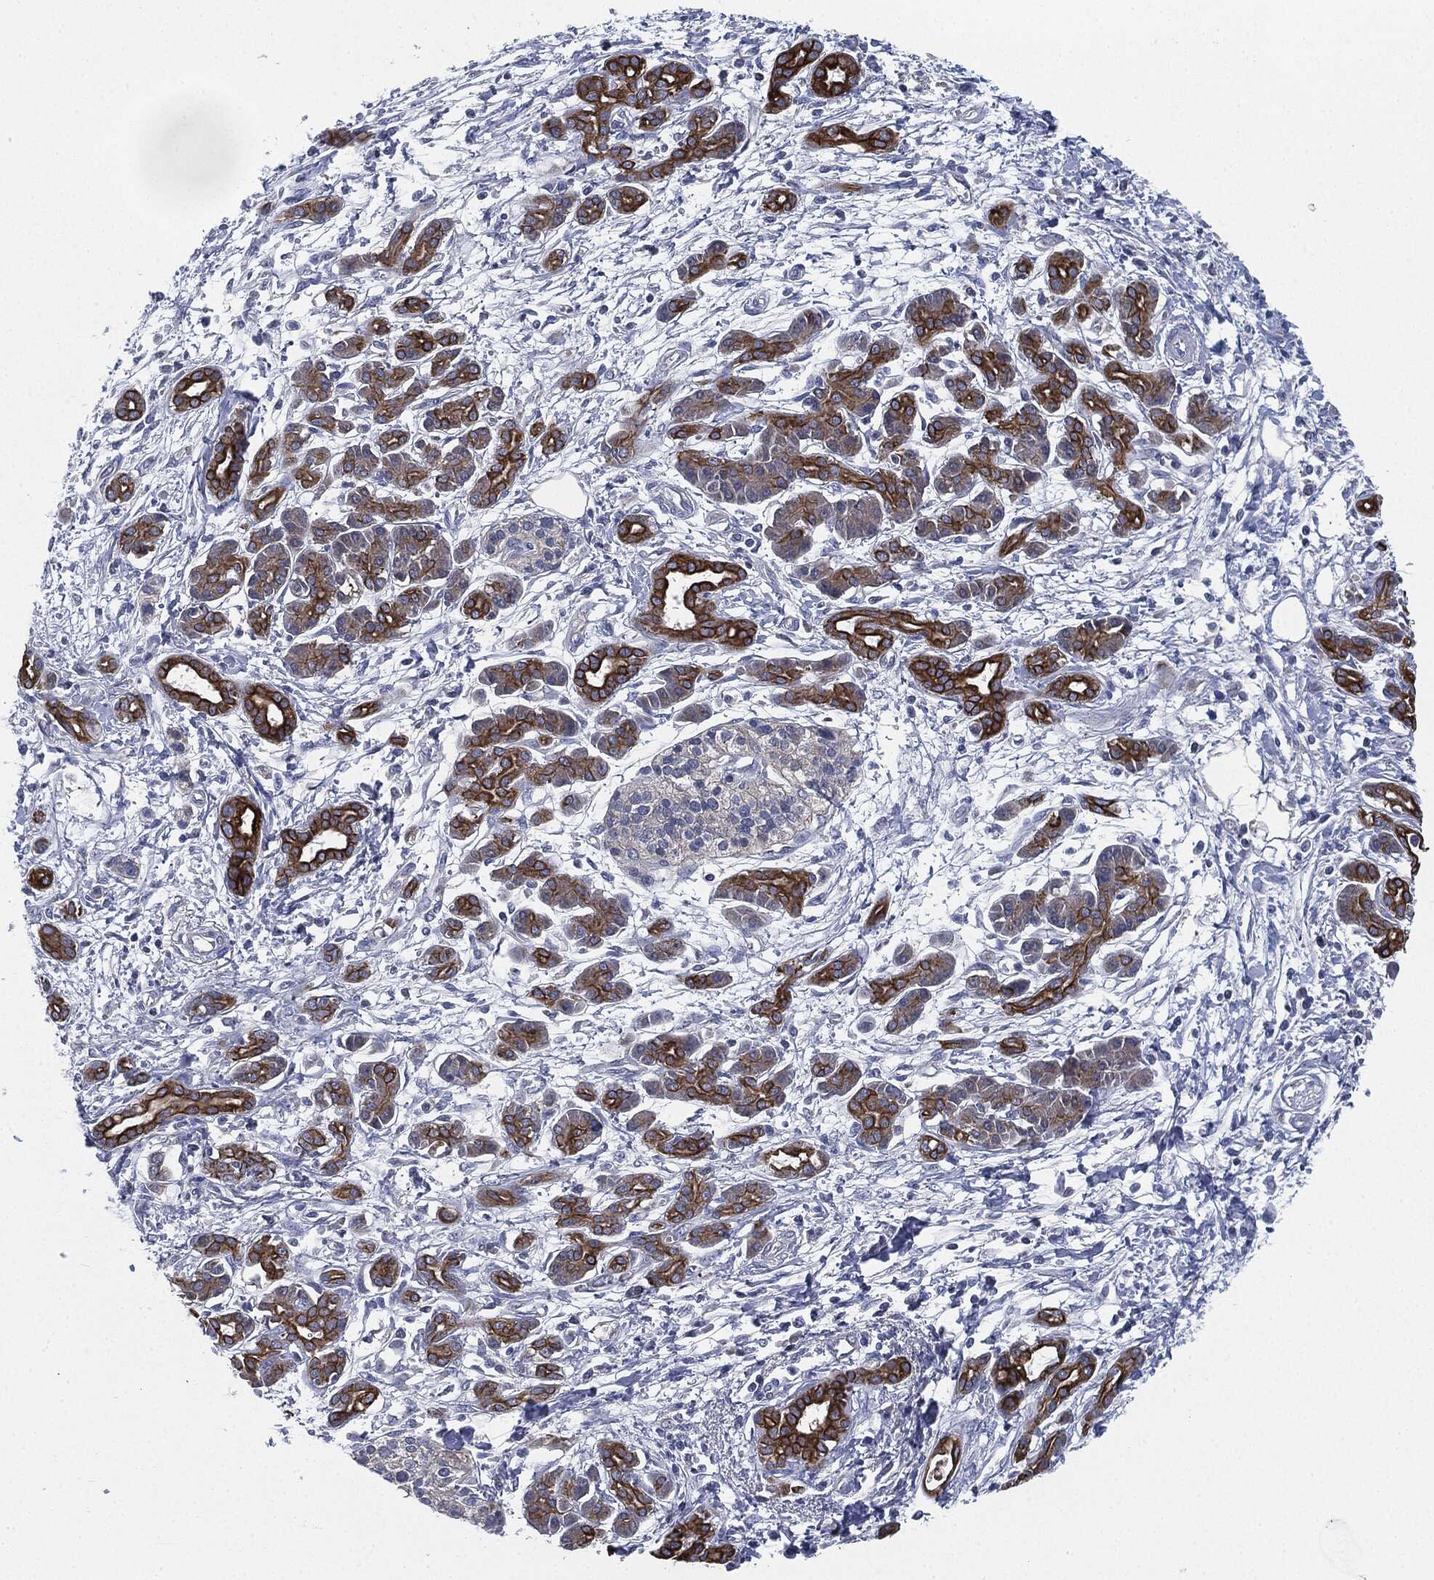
{"staining": {"intensity": "strong", "quantity": ">75%", "location": "cytoplasmic/membranous"}, "tissue": "pancreatic cancer", "cell_type": "Tumor cells", "image_type": "cancer", "snomed": [{"axis": "morphology", "description": "Adenocarcinoma, NOS"}, {"axis": "topography", "description": "Pancreas"}], "caption": "Human pancreatic cancer stained for a protein (brown) reveals strong cytoplasmic/membranous positive positivity in approximately >75% of tumor cells.", "gene": "SHROOM2", "patient": {"sex": "male", "age": 72}}